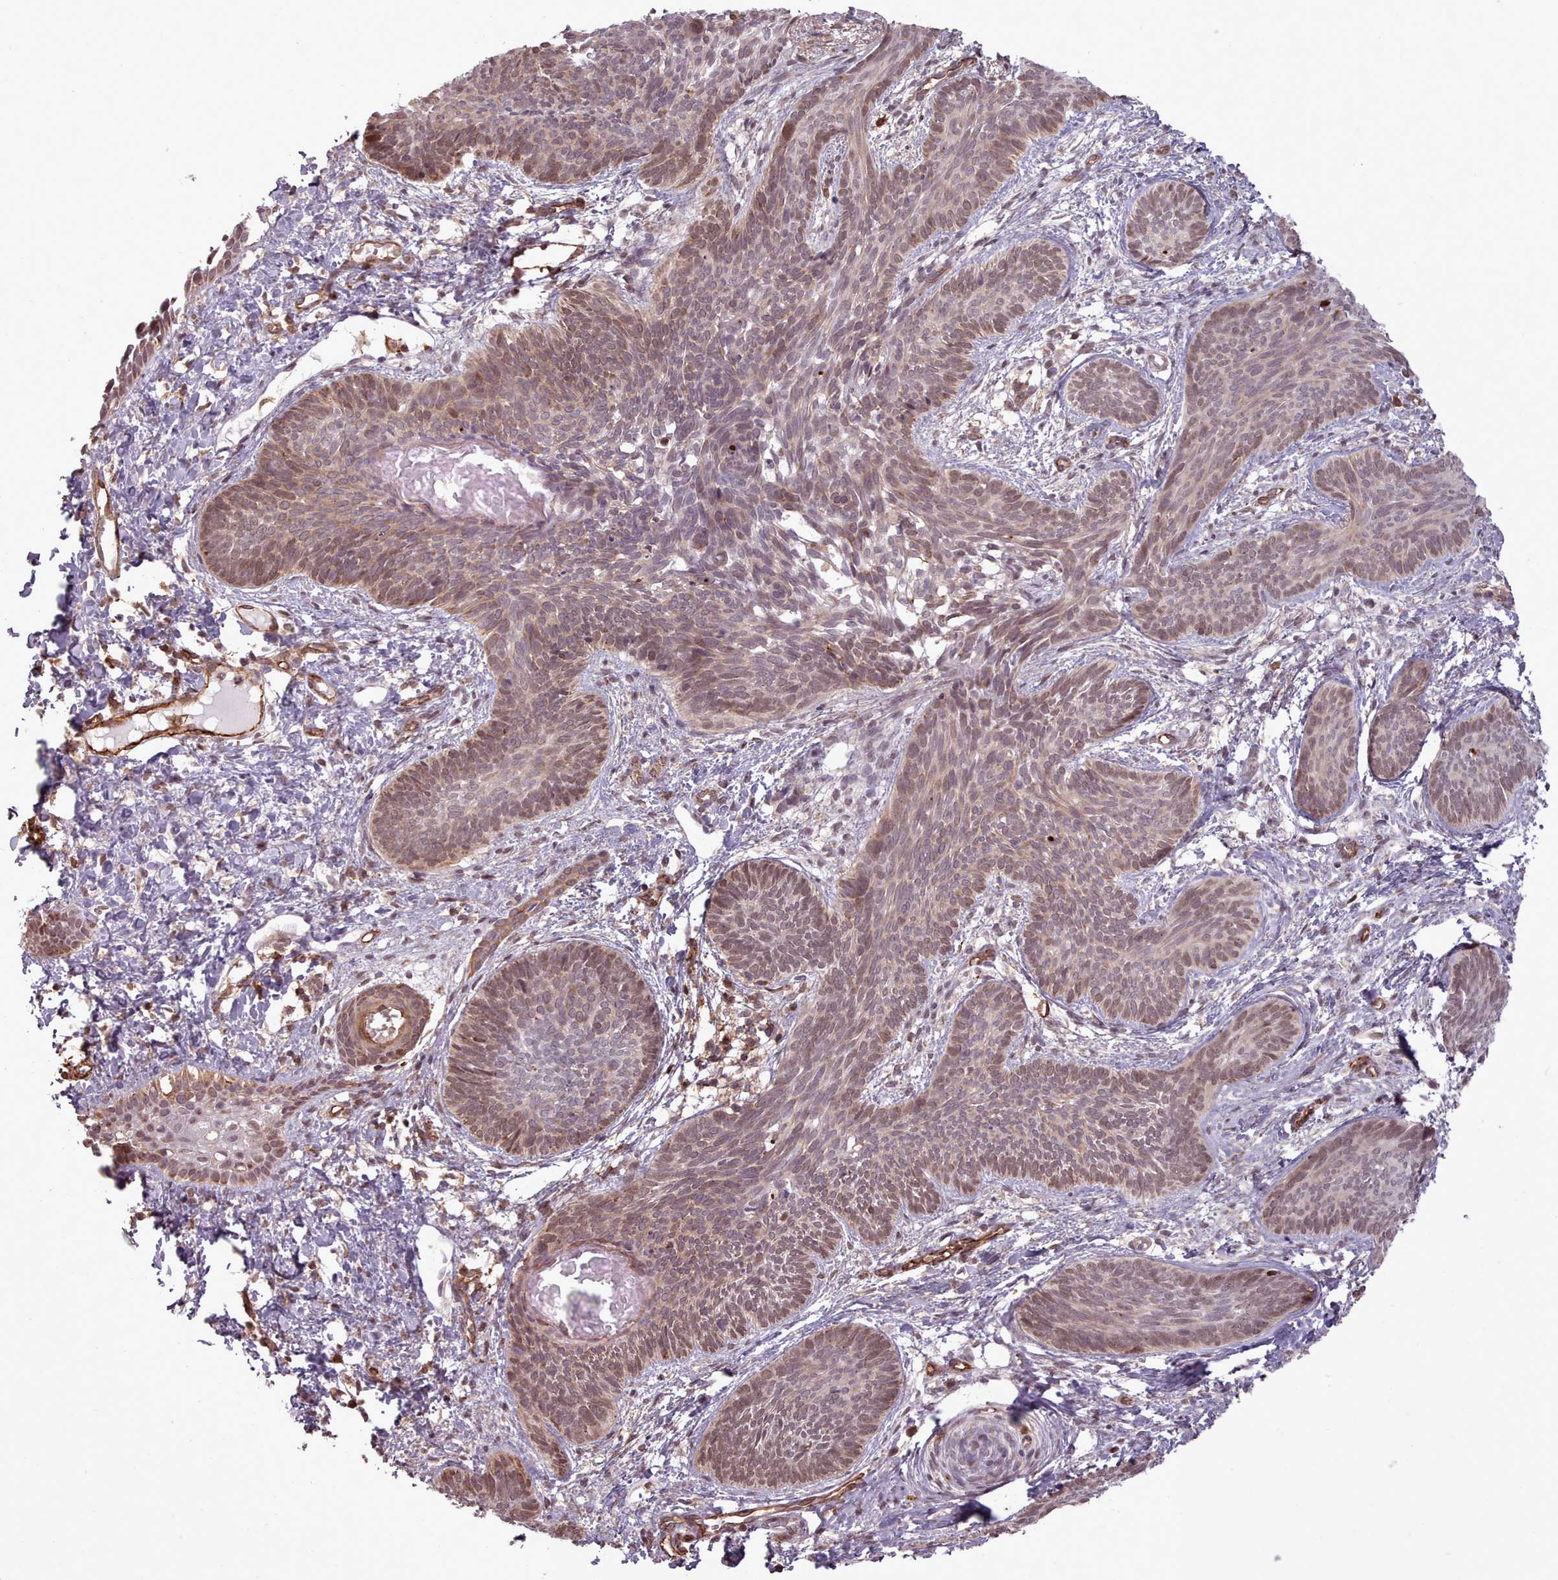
{"staining": {"intensity": "moderate", "quantity": "25%-75%", "location": "nuclear"}, "tissue": "skin cancer", "cell_type": "Tumor cells", "image_type": "cancer", "snomed": [{"axis": "morphology", "description": "Basal cell carcinoma"}, {"axis": "topography", "description": "Skin"}], "caption": "Immunohistochemical staining of human basal cell carcinoma (skin) demonstrates medium levels of moderate nuclear protein staining in approximately 25%-75% of tumor cells.", "gene": "ZMYM4", "patient": {"sex": "female", "age": 81}}